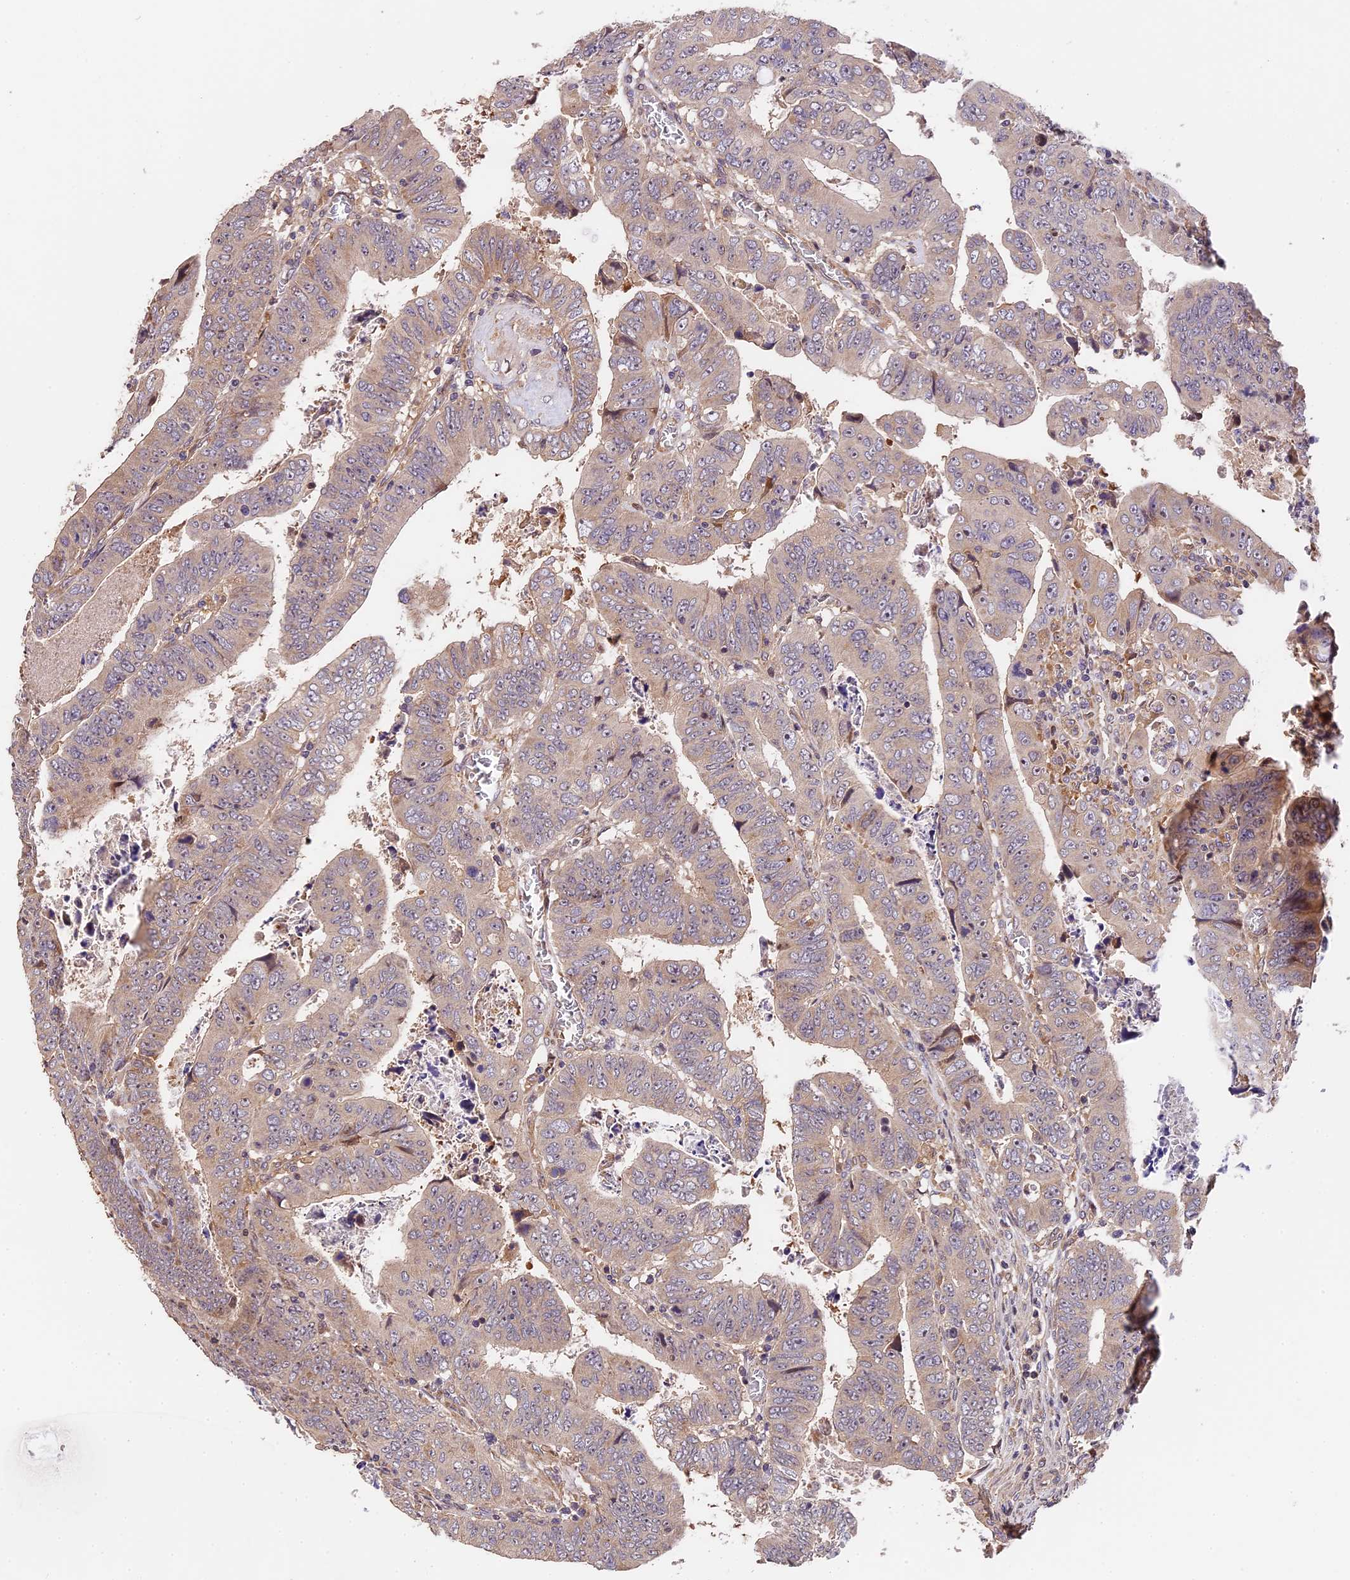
{"staining": {"intensity": "weak", "quantity": "25%-75%", "location": "cytoplasmic/membranous,nuclear"}, "tissue": "colorectal cancer", "cell_type": "Tumor cells", "image_type": "cancer", "snomed": [{"axis": "morphology", "description": "Normal tissue, NOS"}, {"axis": "morphology", "description": "Adenocarcinoma, NOS"}, {"axis": "topography", "description": "Rectum"}], "caption": "Immunohistochemical staining of colorectal cancer reveals low levels of weak cytoplasmic/membranous and nuclear protein staining in about 25%-75% of tumor cells.", "gene": "ARHGAP17", "patient": {"sex": "female", "age": 65}}